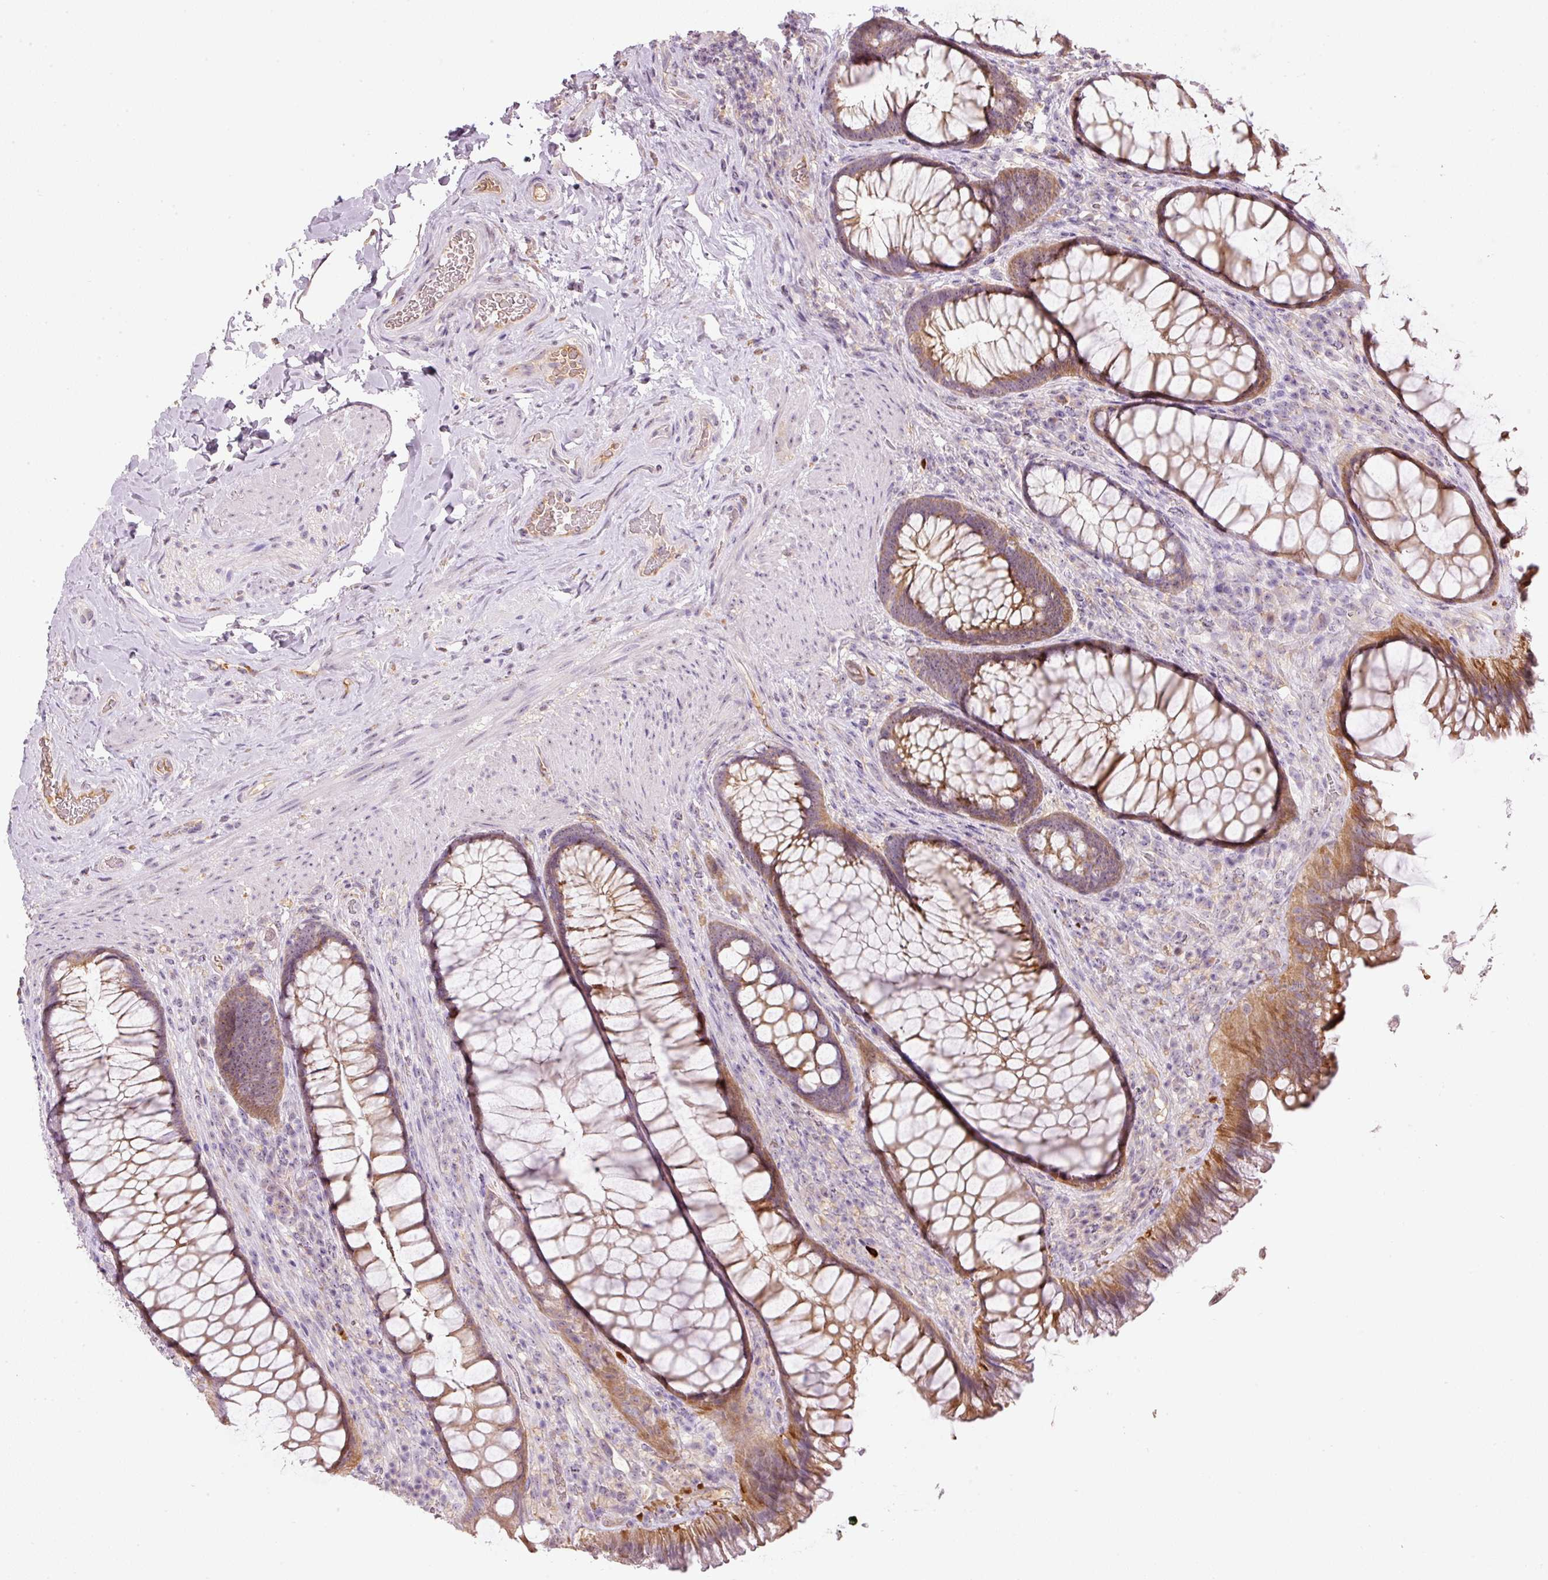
{"staining": {"intensity": "moderate", "quantity": ">75%", "location": "cytoplasmic/membranous"}, "tissue": "rectum", "cell_type": "Glandular cells", "image_type": "normal", "snomed": [{"axis": "morphology", "description": "Normal tissue, NOS"}, {"axis": "topography", "description": "Rectum"}], "caption": "Human rectum stained for a protein (brown) reveals moderate cytoplasmic/membranous positive staining in approximately >75% of glandular cells.", "gene": "TMEM37", "patient": {"sex": "male", "age": 53}}